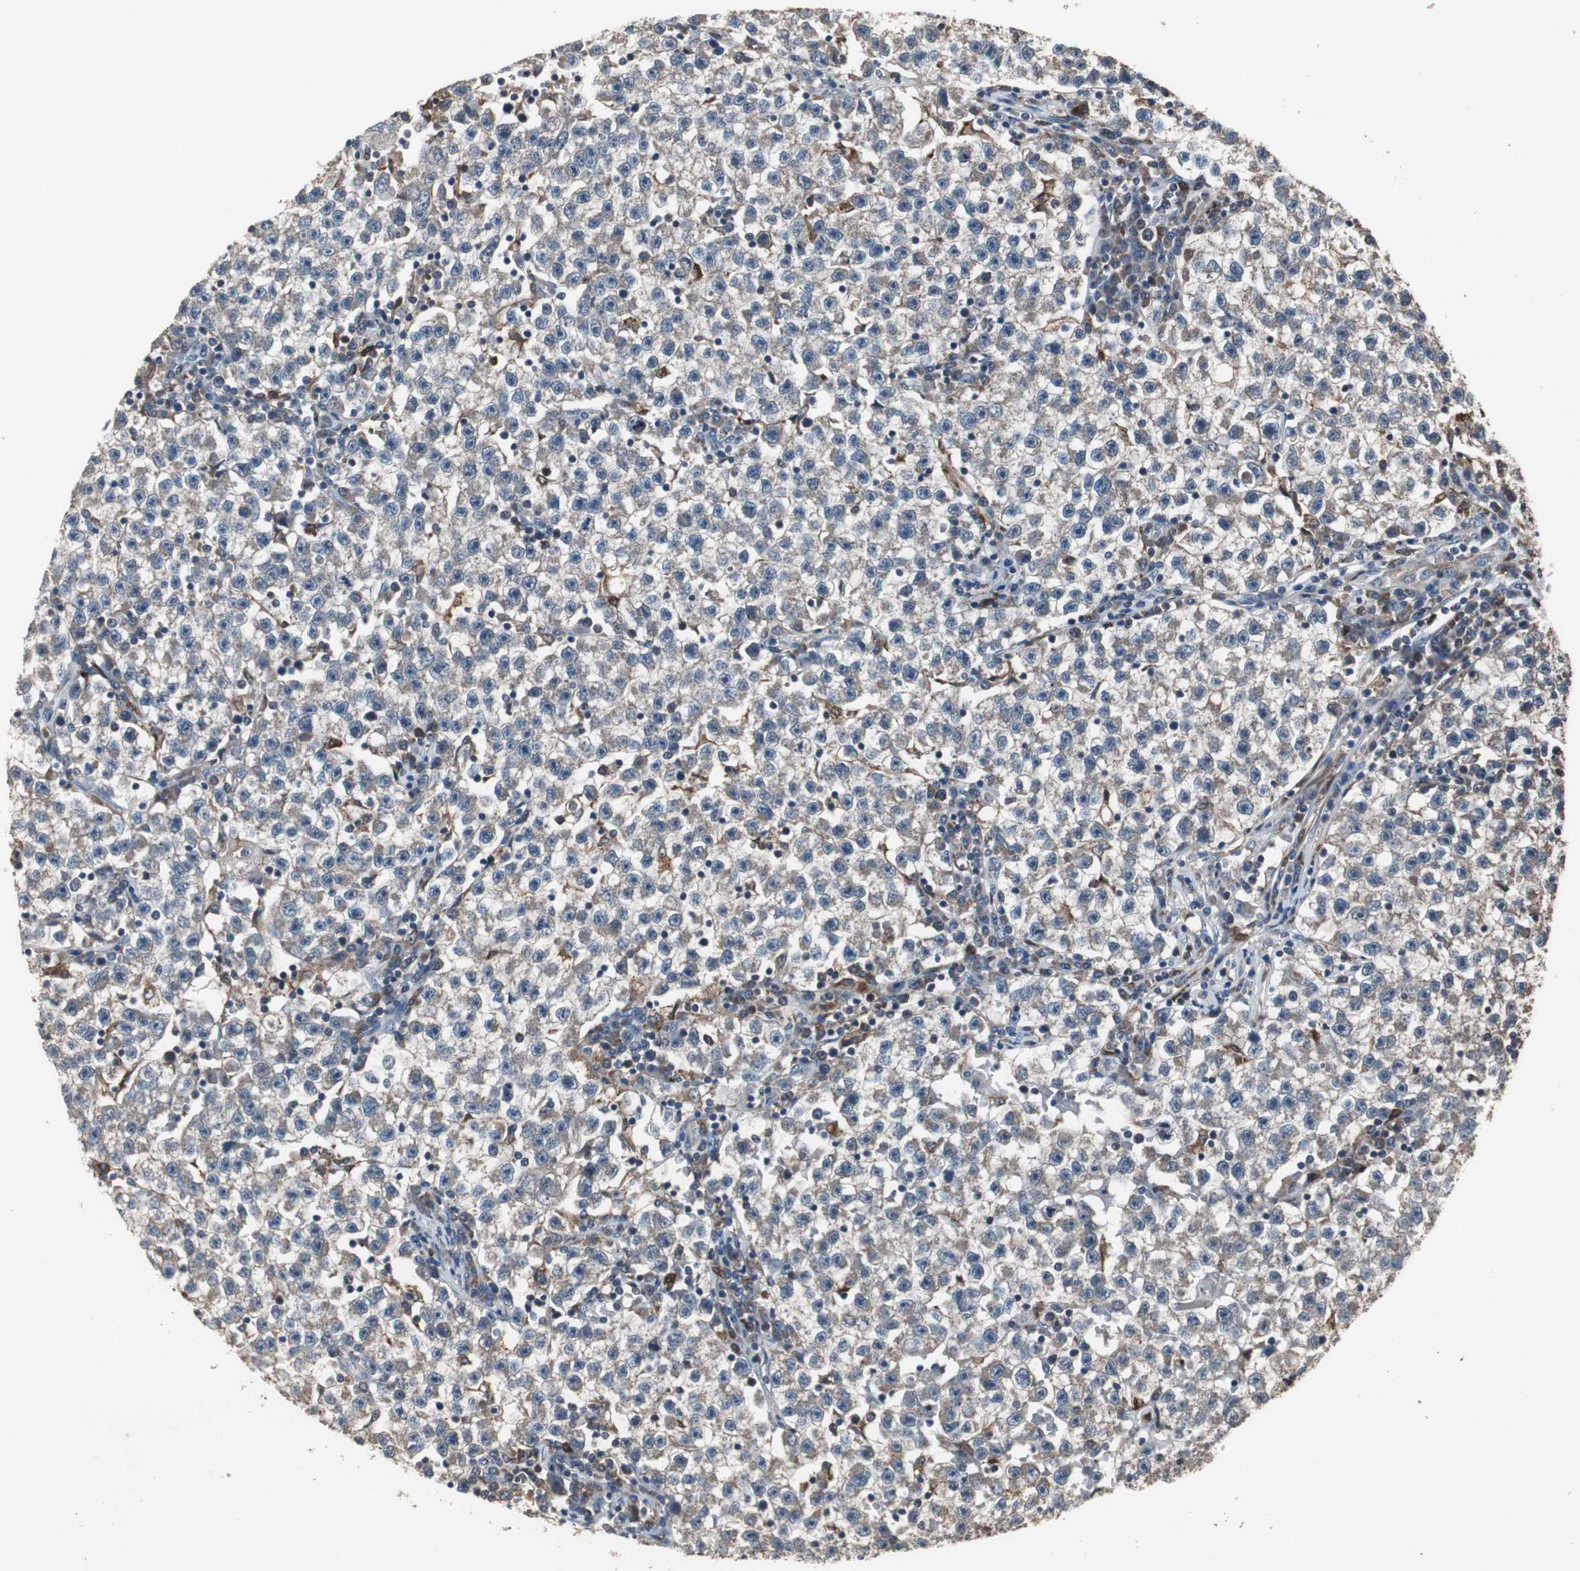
{"staining": {"intensity": "weak", "quantity": "25%-75%", "location": "cytoplasmic/membranous"}, "tissue": "testis cancer", "cell_type": "Tumor cells", "image_type": "cancer", "snomed": [{"axis": "morphology", "description": "Seminoma, NOS"}, {"axis": "topography", "description": "Testis"}], "caption": "A brown stain highlights weak cytoplasmic/membranous staining of a protein in human testis cancer tumor cells. Nuclei are stained in blue.", "gene": "NCF2", "patient": {"sex": "male", "age": 22}}